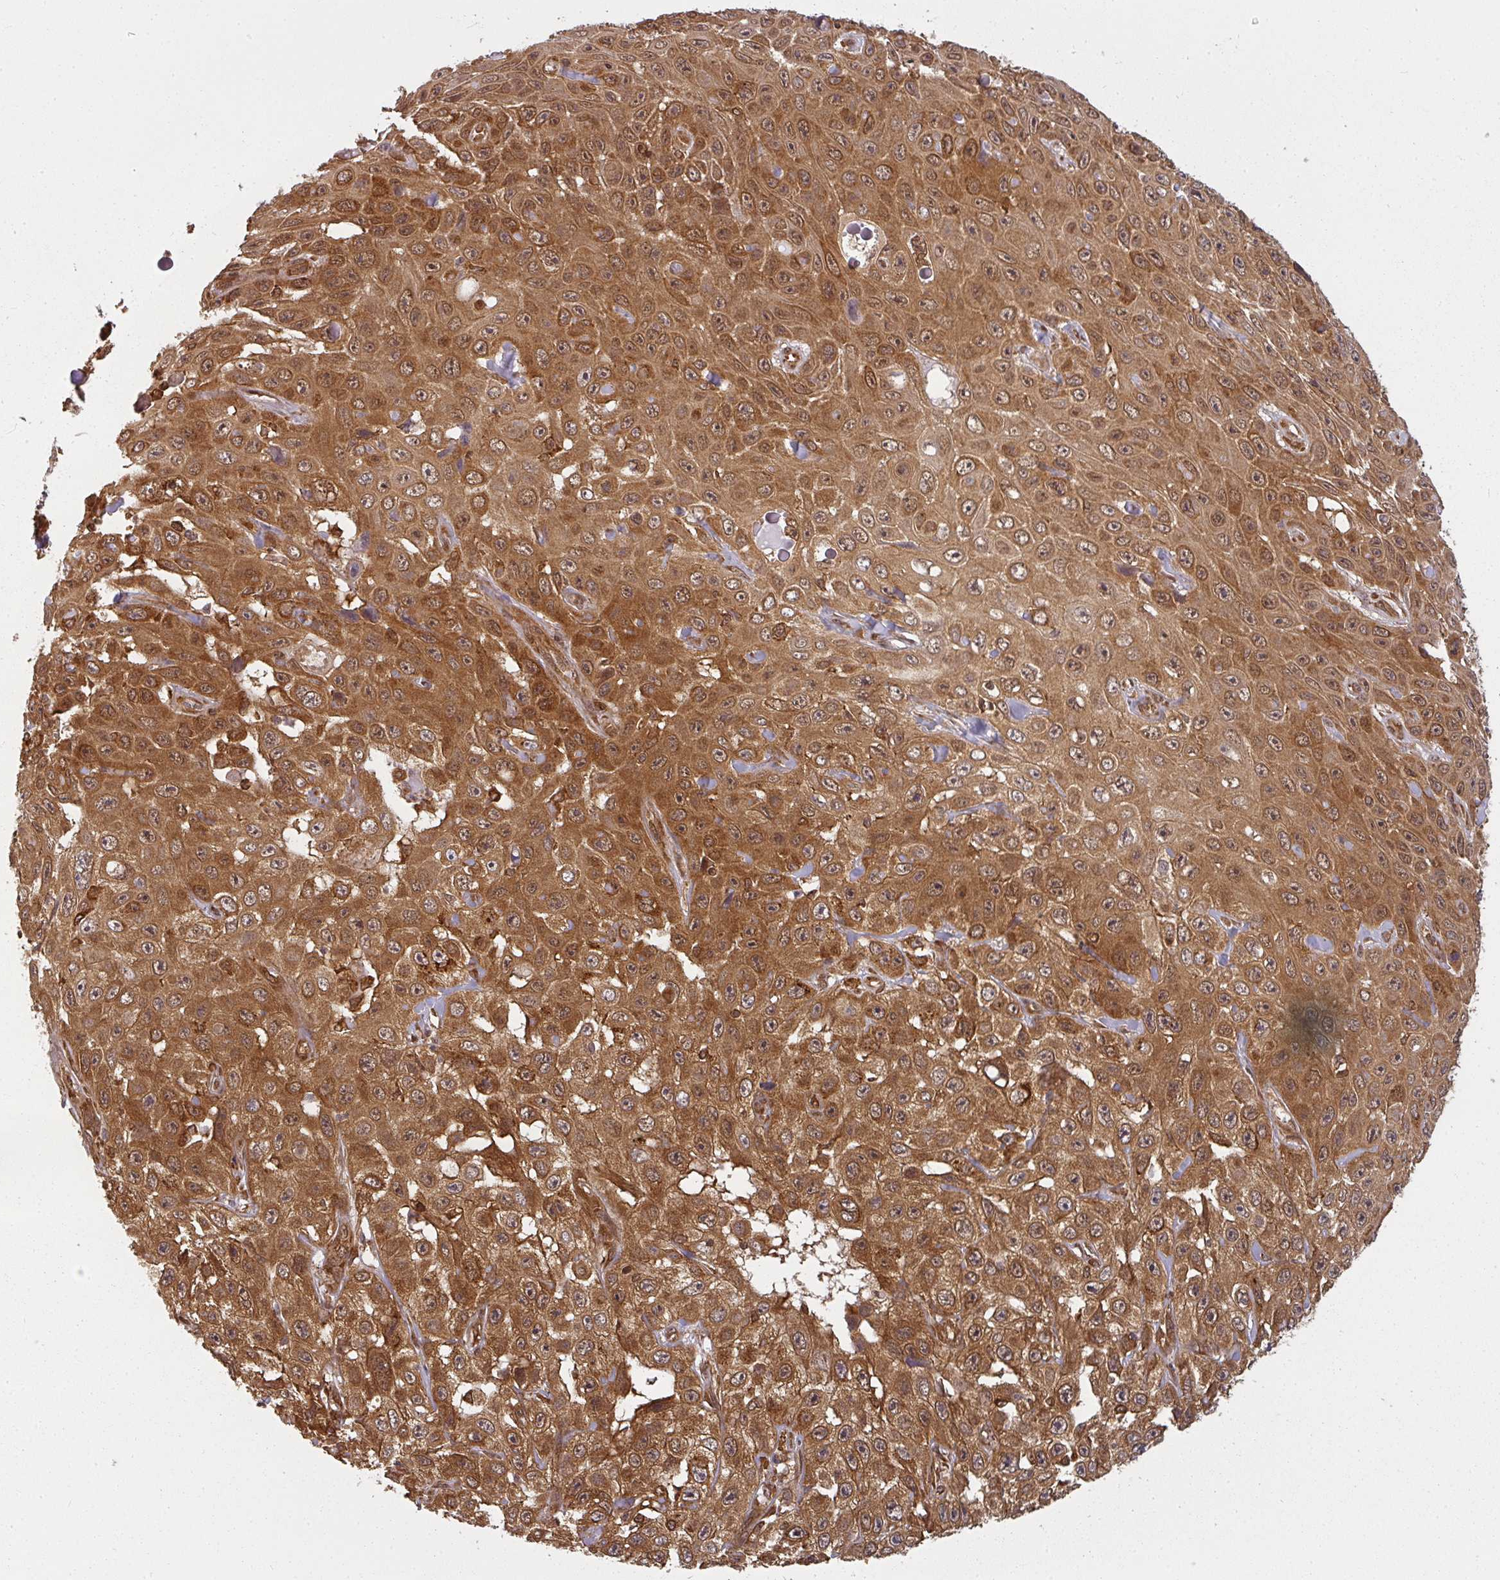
{"staining": {"intensity": "moderate", "quantity": ">75%", "location": "cytoplasmic/membranous,nuclear"}, "tissue": "skin cancer", "cell_type": "Tumor cells", "image_type": "cancer", "snomed": [{"axis": "morphology", "description": "Squamous cell carcinoma, NOS"}, {"axis": "topography", "description": "Skin"}], "caption": "There is medium levels of moderate cytoplasmic/membranous and nuclear expression in tumor cells of squamous cell carcinoma (skin), as demonstrated by immunohistochemical staining (brown color).", "gene": "PPP6R3", "patient": {"sex": "male", "age": 82}}